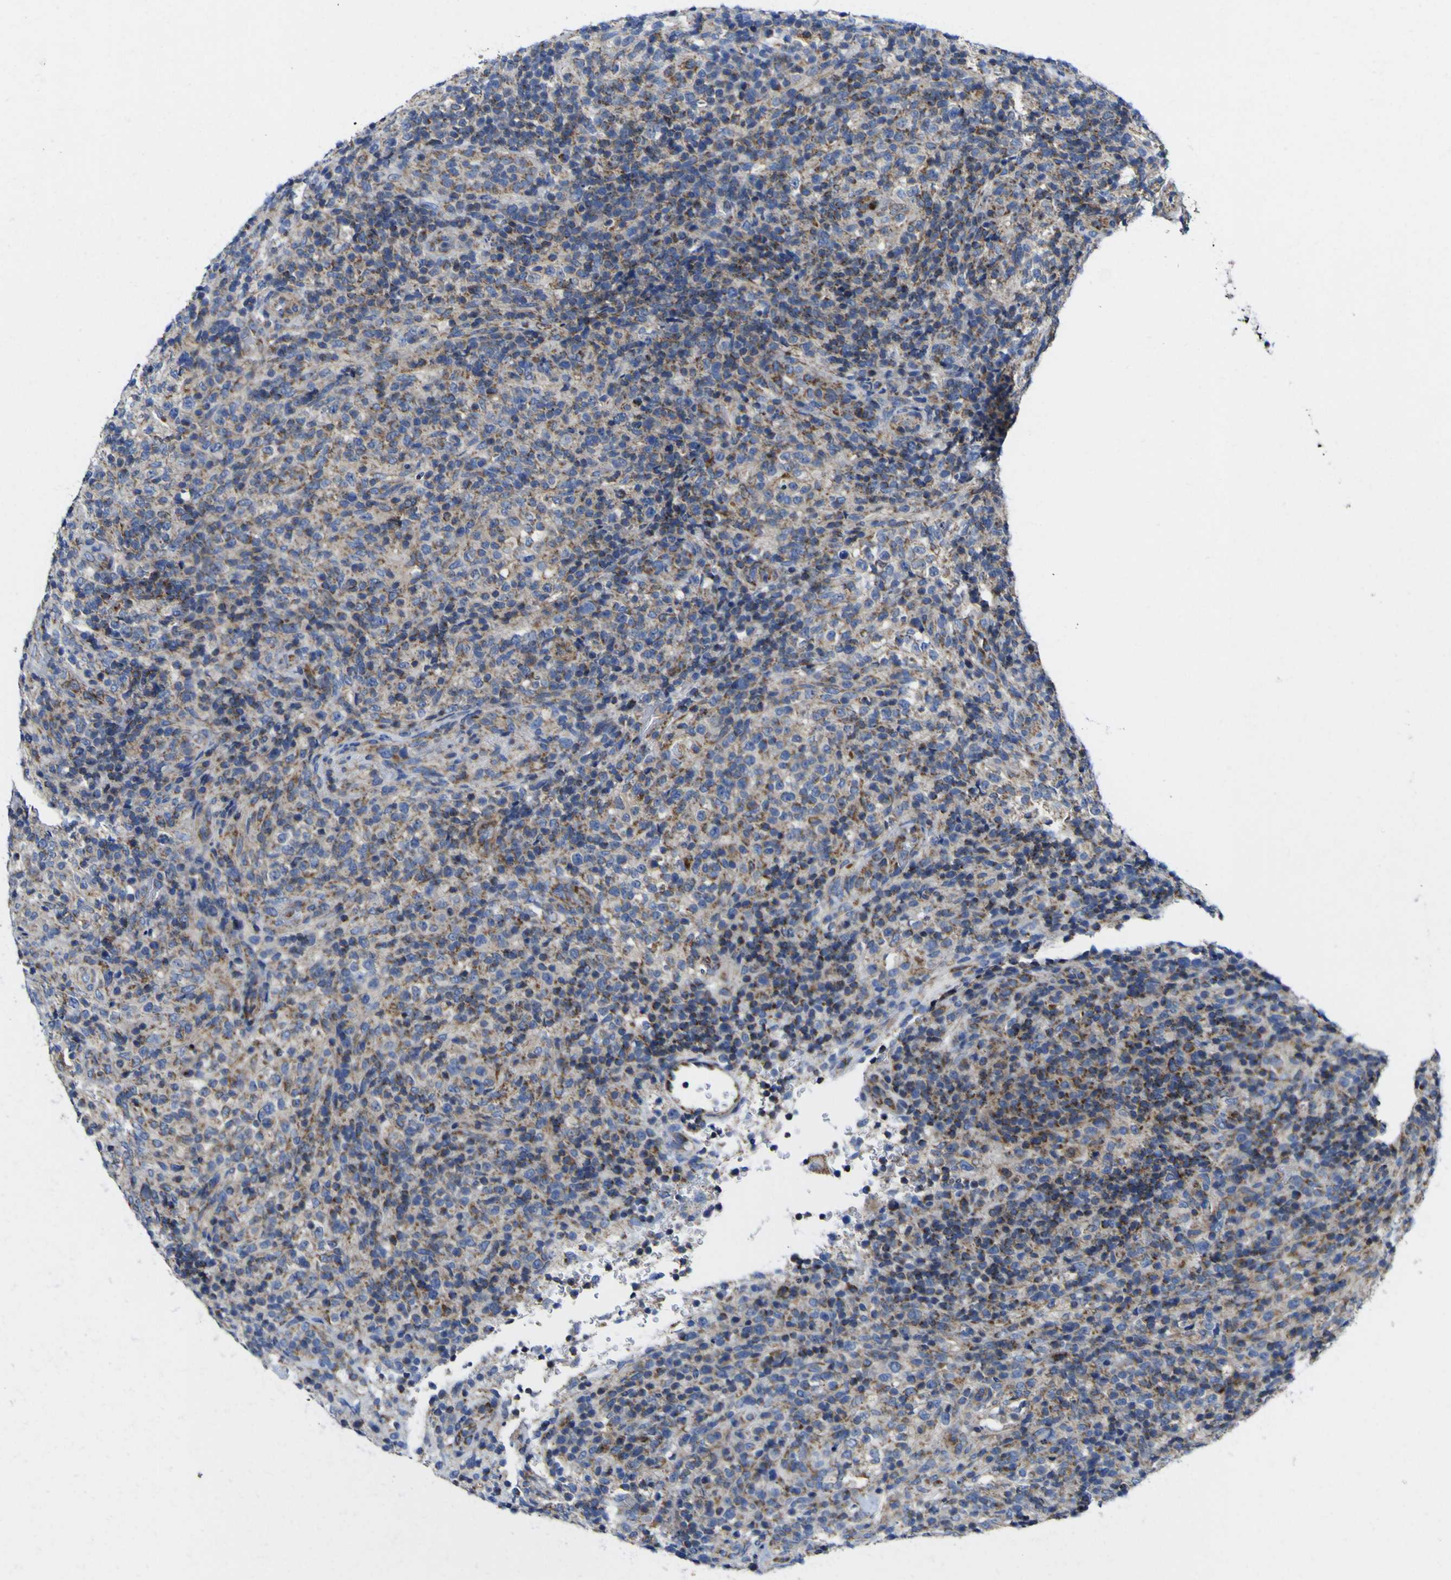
{"staining": {"intensity": "moderate", "quantity": ">75%", "location": "cytoplasmic/membranous"}, "tissue": "lymphoma", "cell_type": "Tumor cells", "image_type": "cancer", "snomed": [{"axis": "morphology", "description": "Malignant lymphoma, non-Hodgkin's type, High grade"}, {"axis": "topography", "description": "Lymph node"}], "caption": "Protein expression analysis of high-grade malignant lymphoma, non-Hodgkin's type shows moderate cytoplasmic/membranous expression in approximately >75% of tumor cells.", "gene": "CCDC90B", "patient": {"sex": "female", "age": 76}}